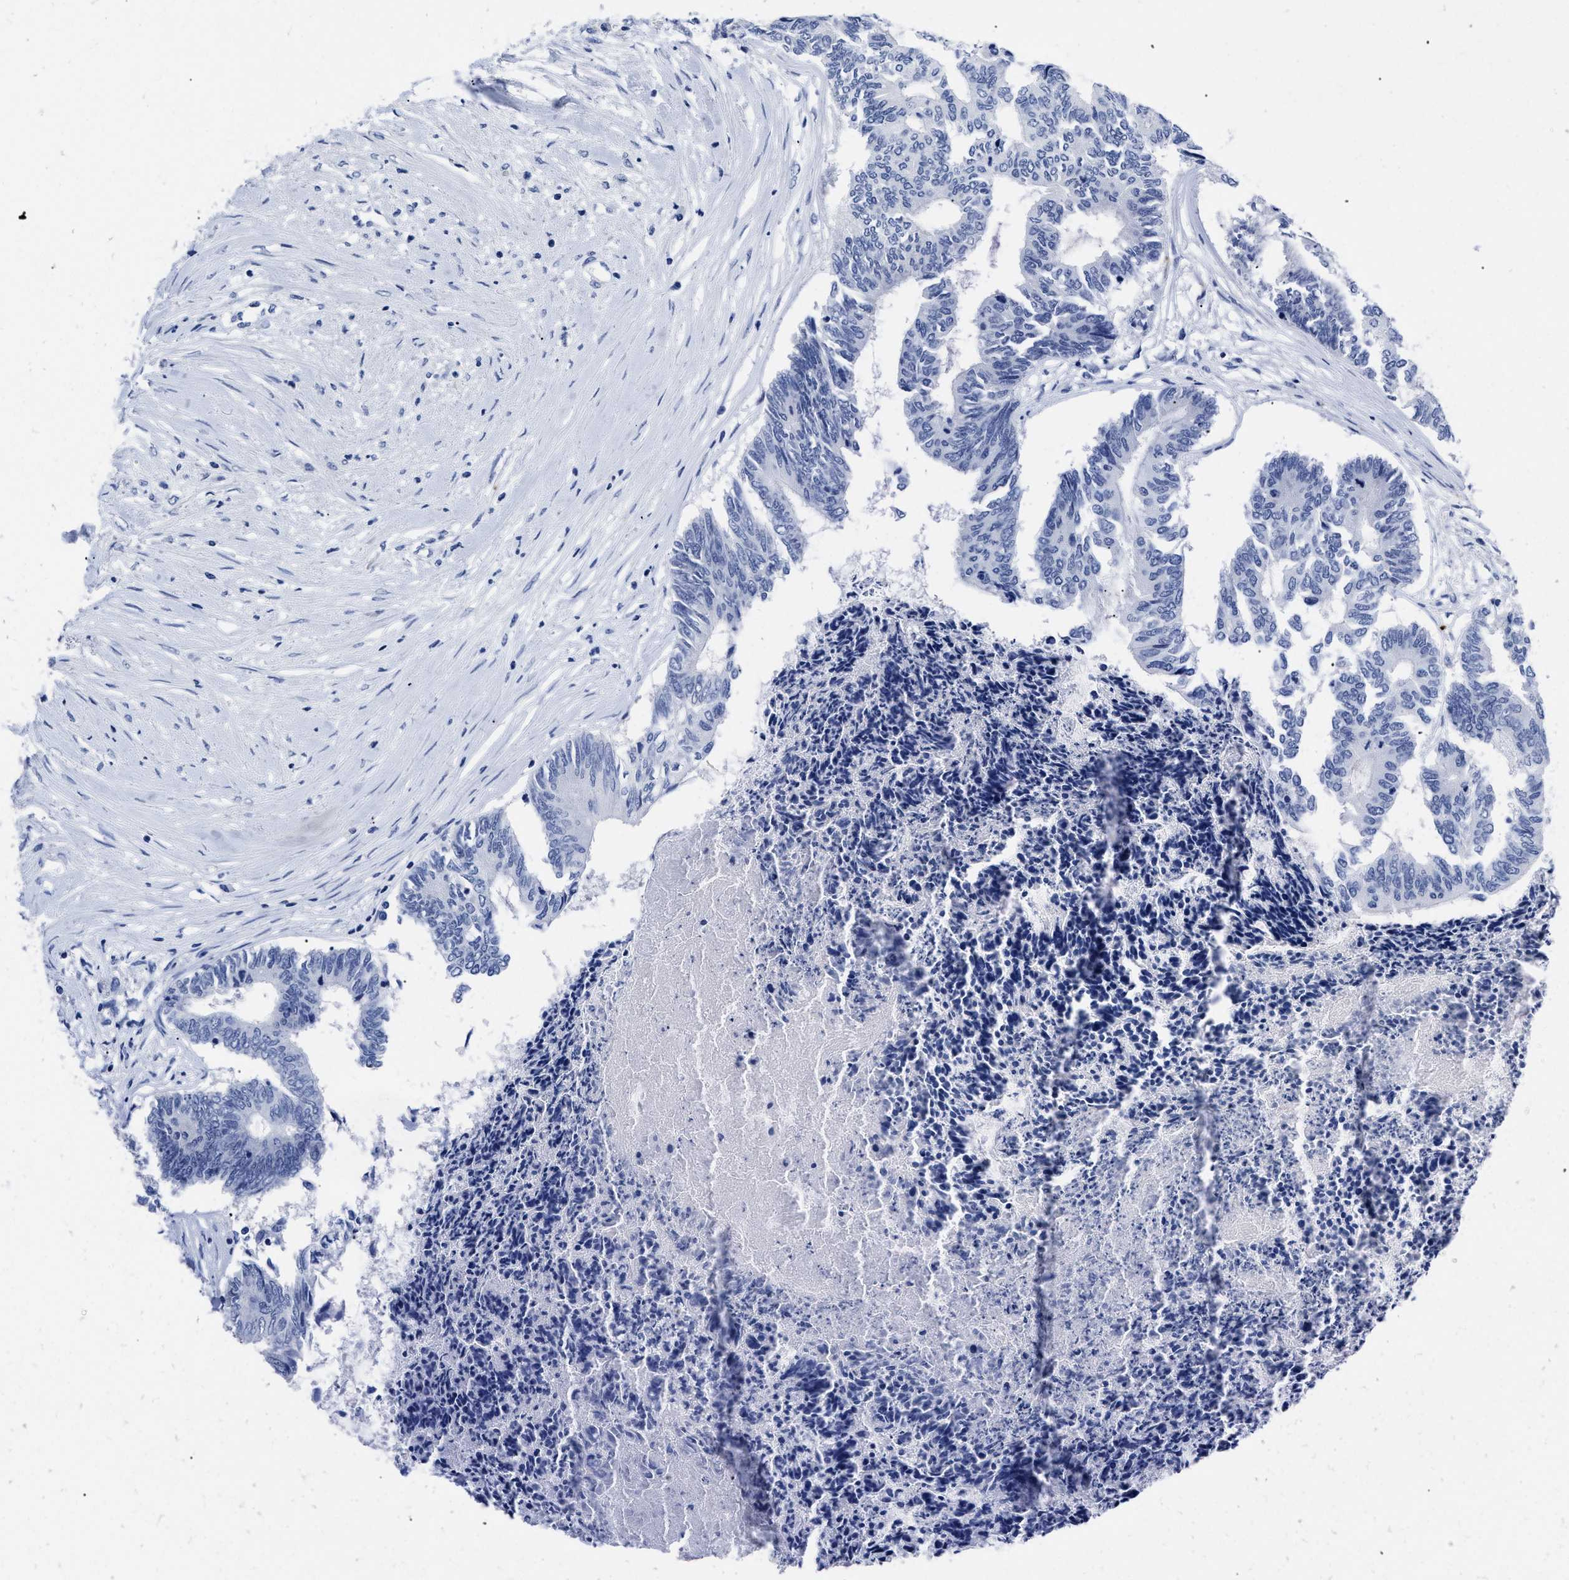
{"staining": {"intensity": "negative", "quantity": "none", "location": "none"}, "tissue": "colorectal cancer", "cell_type": "Tumor cells", "image_type": "cancer", "snomed": [{"axis": "morphology", "description": "Adenocarcinoma, NOS"}, {"axis": "topography", "description": "Rectum"}], "caption": "DAB immunohistochemical staining of adenocarcinoma (colorectal) demonstrates no significant expression in tumor cells.", "gene": "TREML1", "patient": {"sex": "male", "age": 63}}